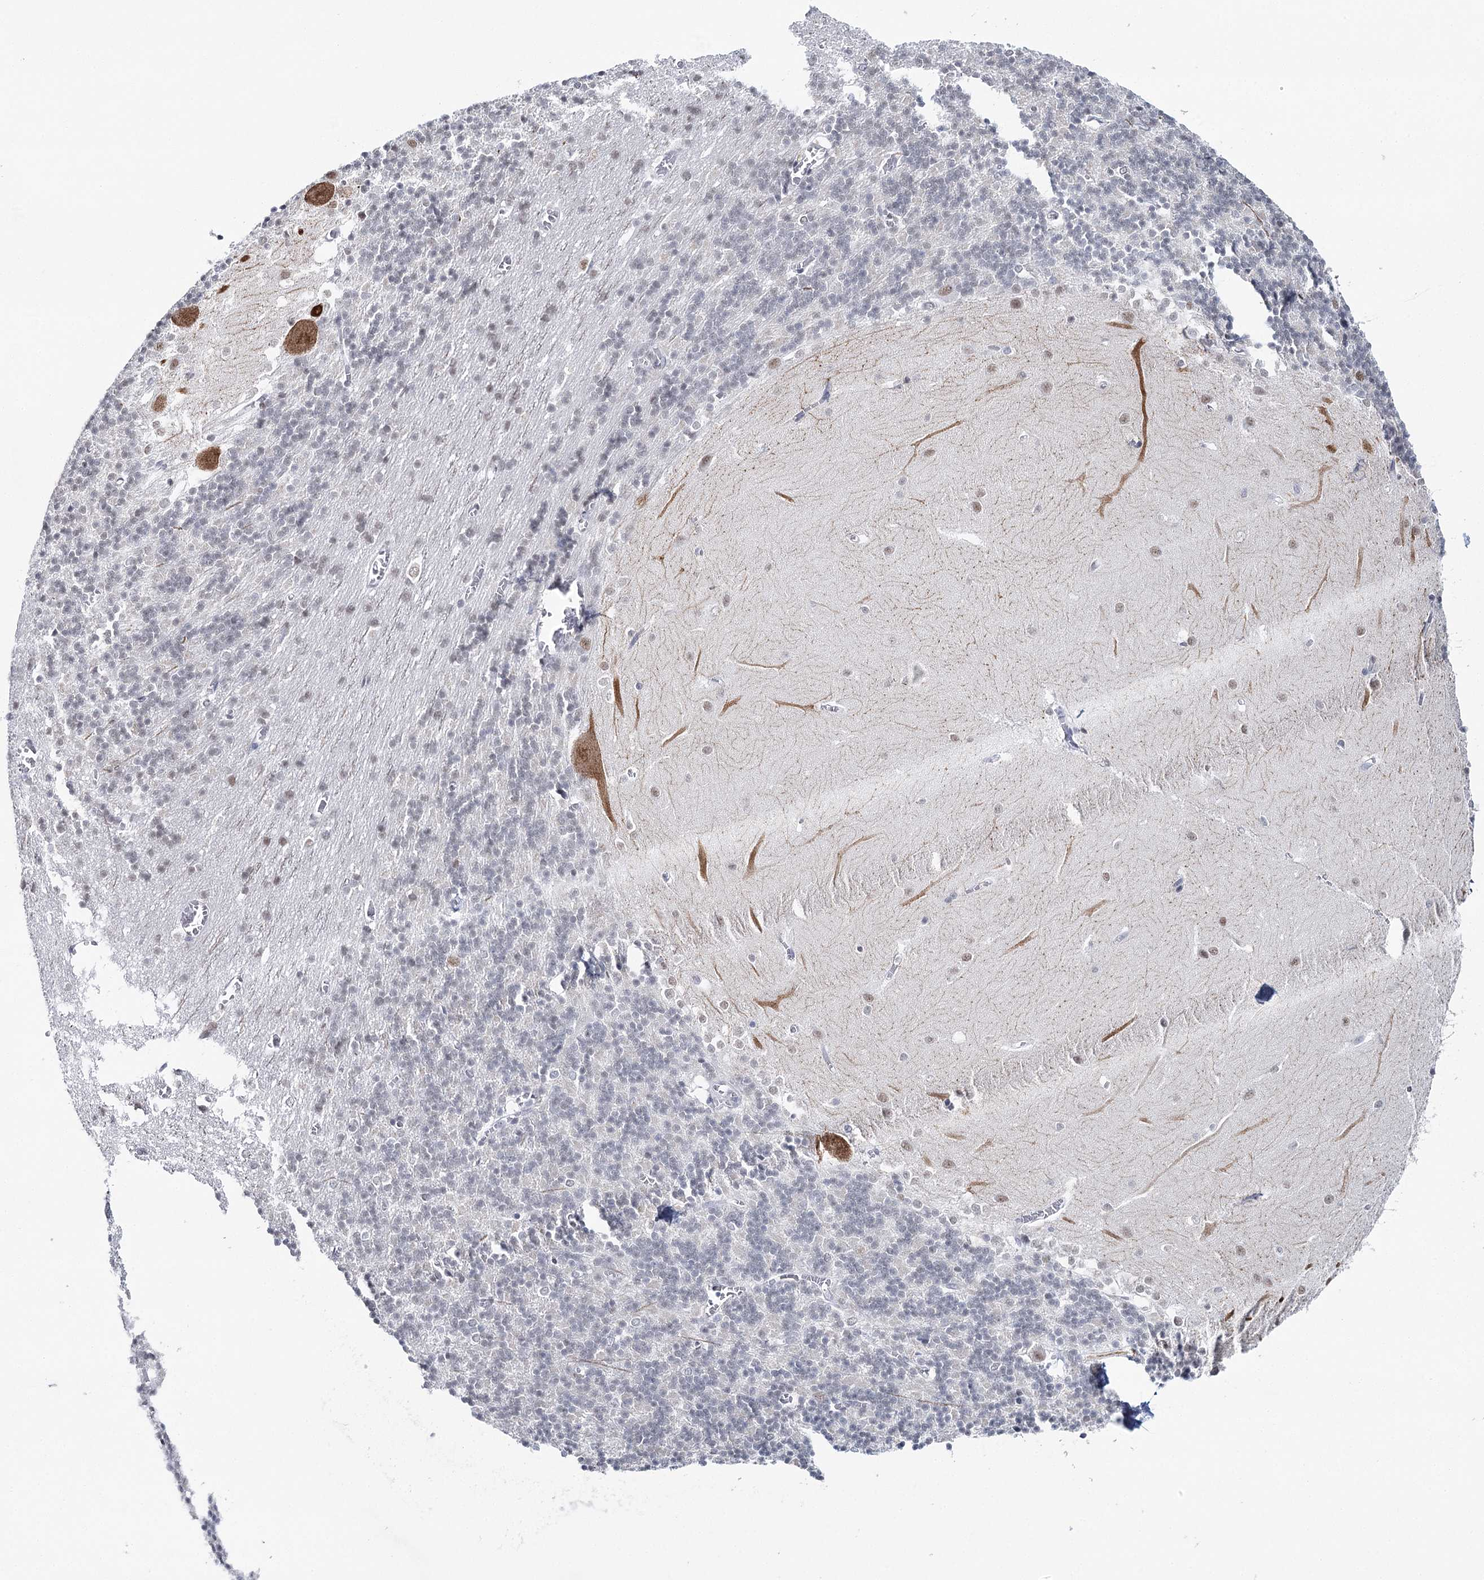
{"staining": {"intensity": "weak", "quantity": "25%-75%", "location": "nuclear"}, "tissue": "cerebellum", "cell_type": "Cells in granular layer", "image_type": "normal", "snomed": [{"axis": "morphology", "description": "Normal tissue, NOS"}, {"axis": "topography", "description": "Cerebellum"}], "caption": "A micrograph of cerebellum stained for a protein shows weak nuclear brown staining in cells in granular layer. The staining was performed using DAB, with brown indicating positive protein expression. Nuclei are stained blue with hematoxylin.", "gene": "ZC3H8", "patient": {"sex": "male", "age": 37}}